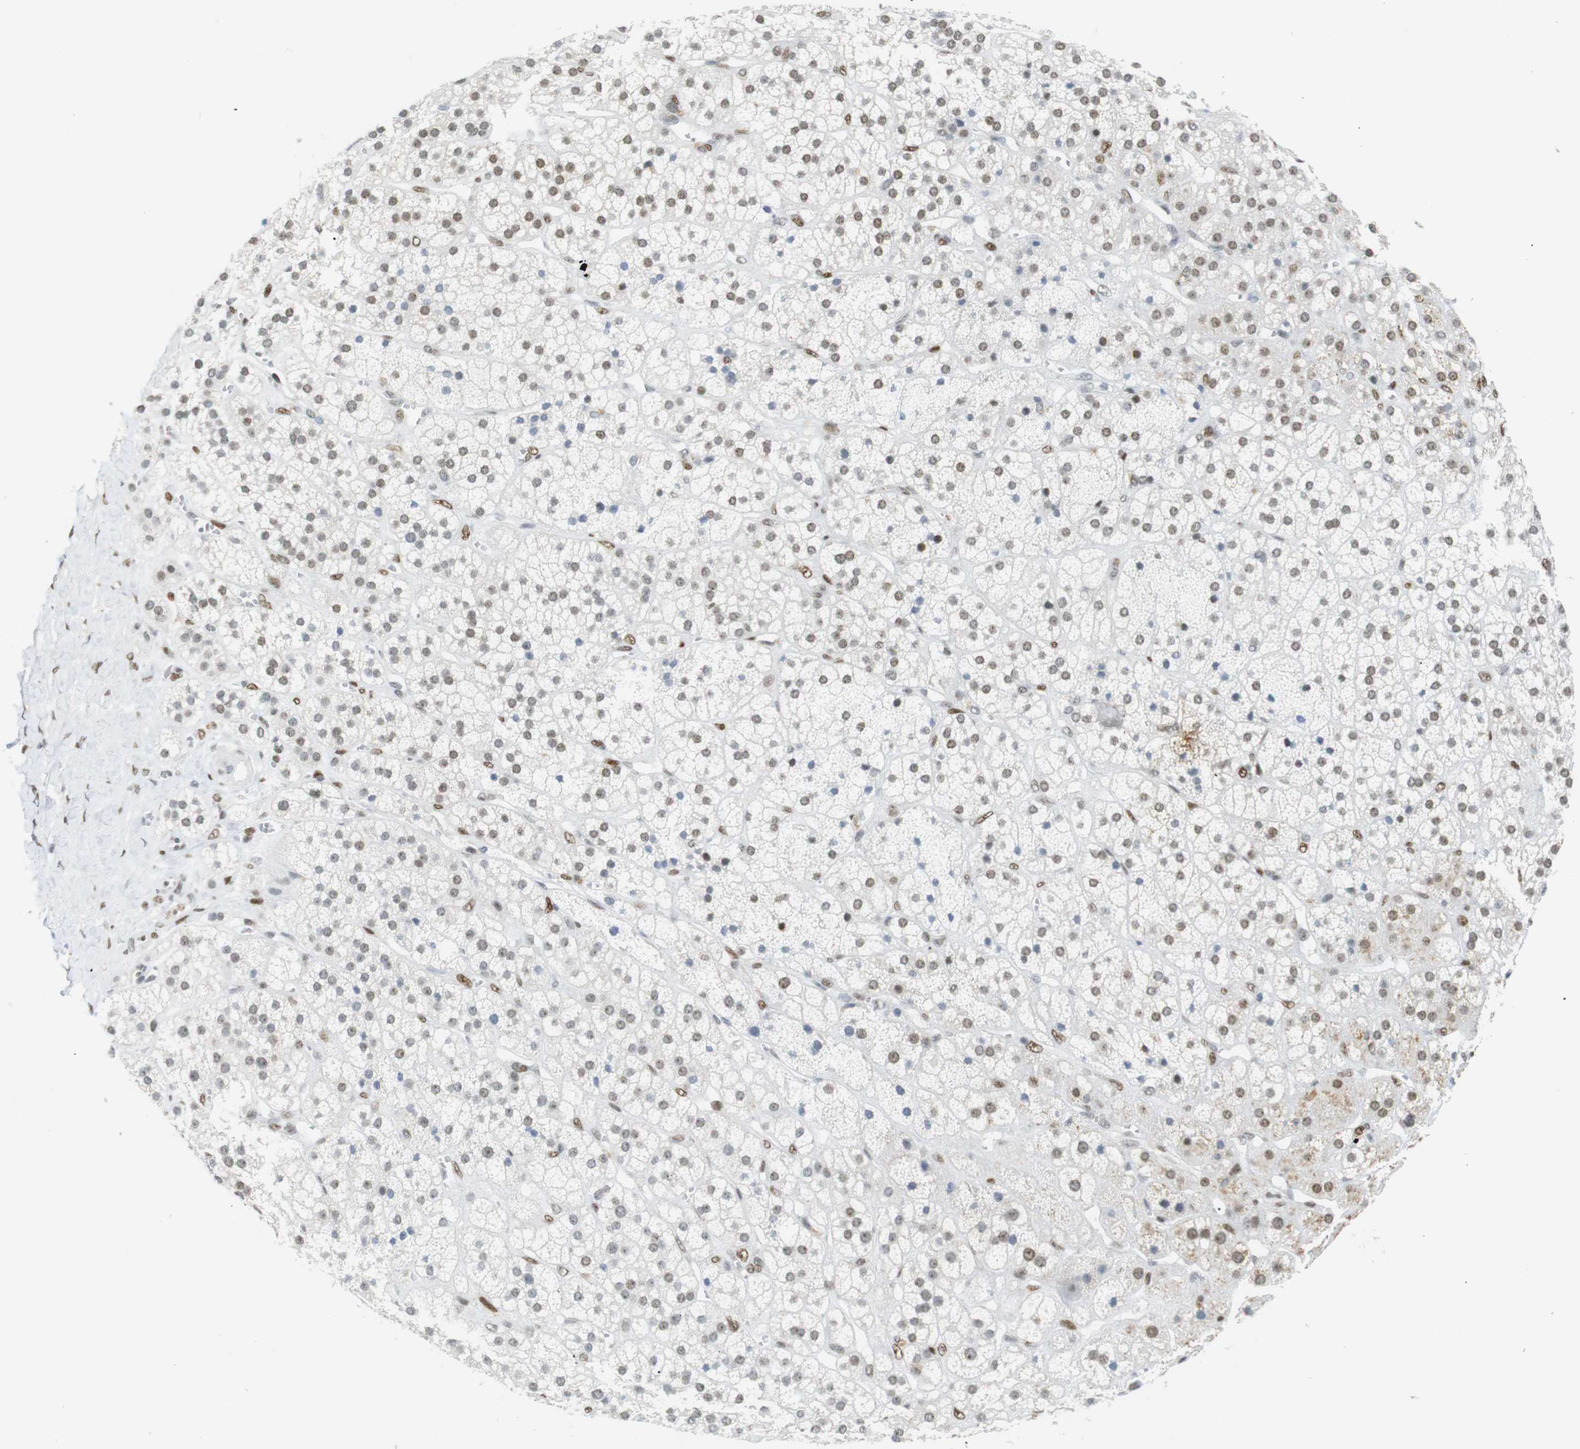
{"staining": {"intensity": "moderate", "quantity": ">75%", "location": "nuclear"}, "tissue": "adrenal gland", "cell_type": "Glandular cells", "image_type": "normal", "snomed": [{"axis": "morphology", "description": "Normal tissue, NOS"}, {"axis": "topography", "description": "Adrenal gland"}], "caption": "IHC of normal adrenal gland displays medium levels of moderate nuclear expression in approximately >75% of glandular cells.", "gene": "RIOX2", "patient": {"sex": "male", "age": 56}}